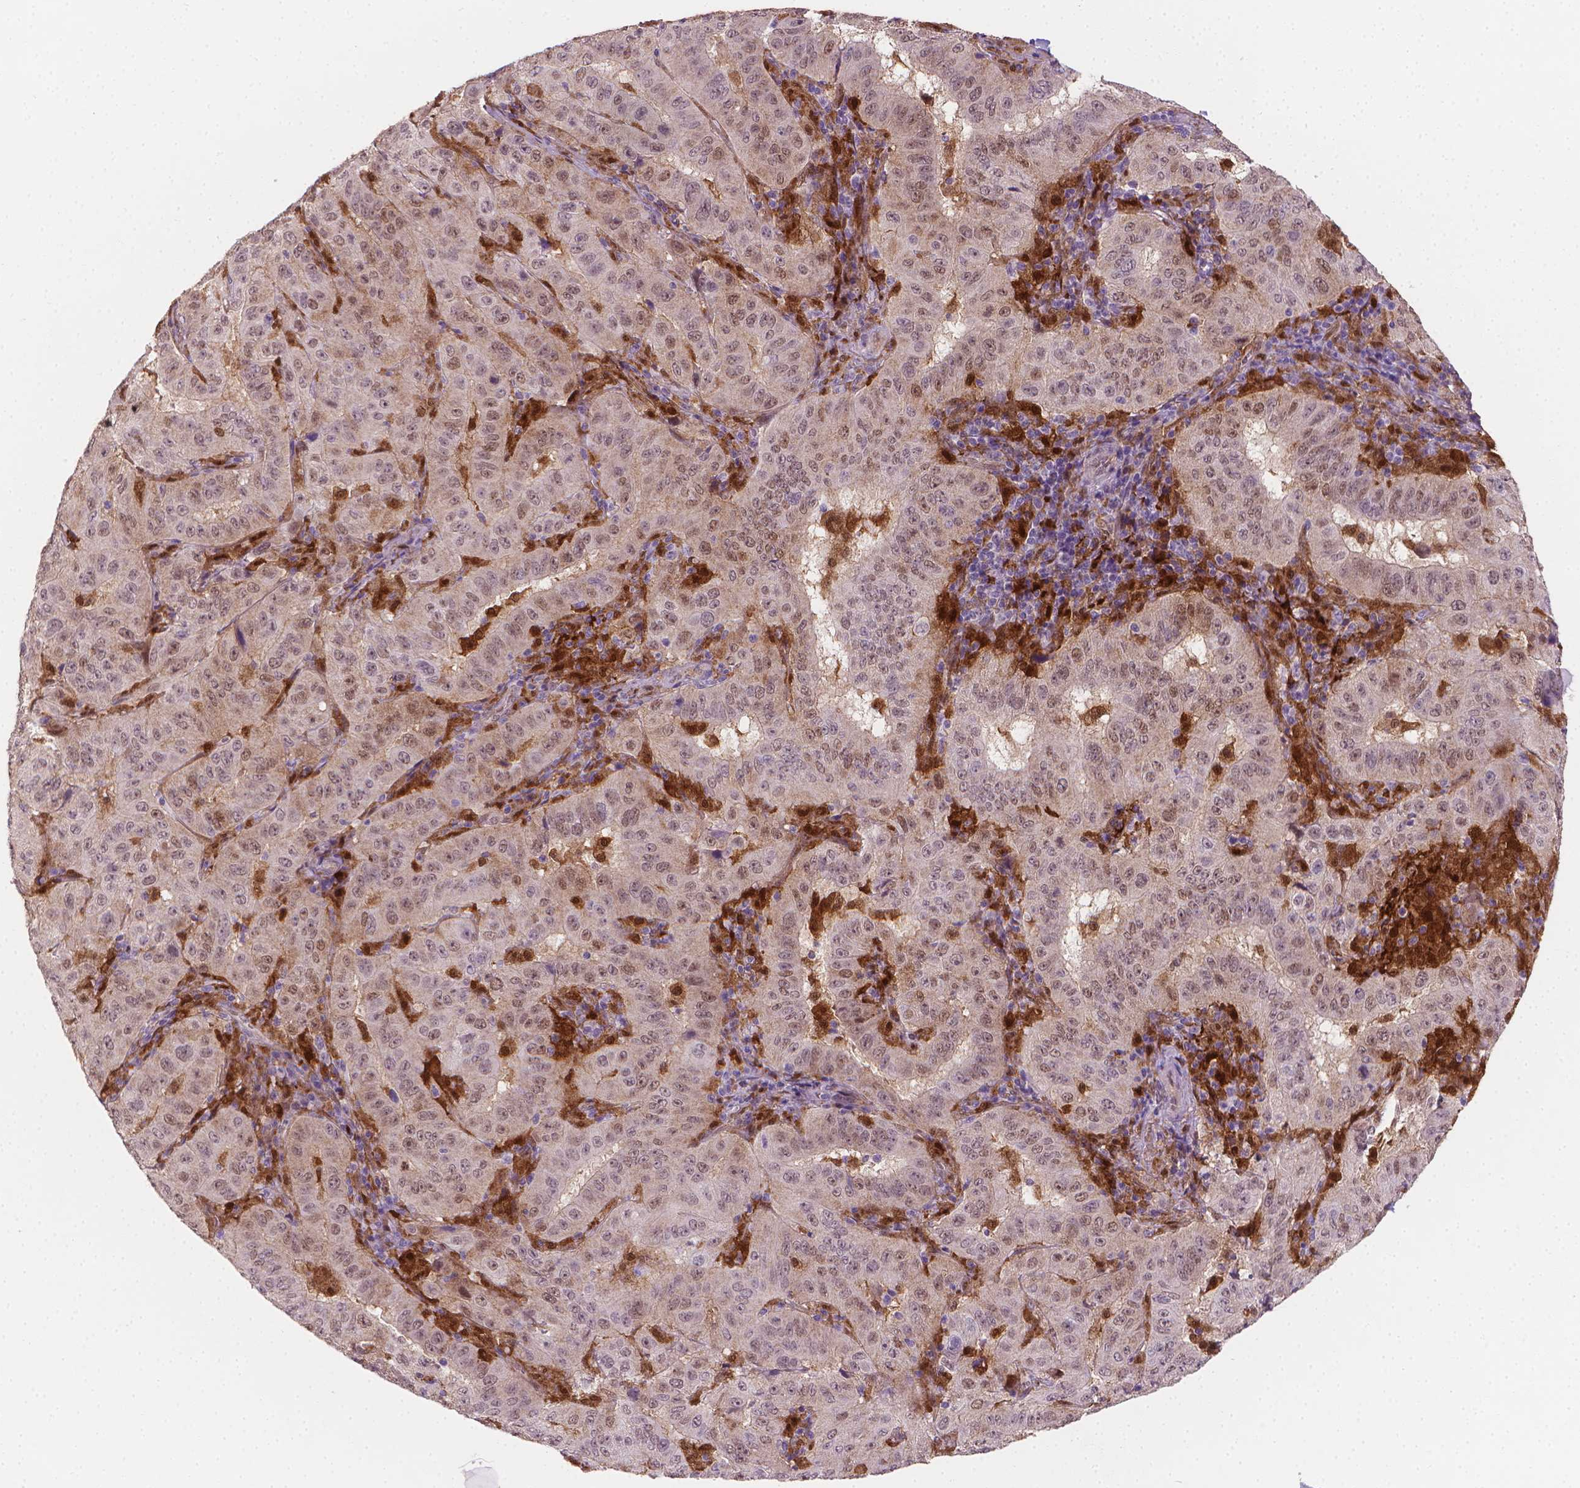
{"staining": {"intensity": "weak", "quantity": "25%-75%", "location": "nuclear"}, "tissue": "pancreatic cancer", "cell_type": "Tumor cells", "image_type": "cancer", "snomed": [{"axis": "morphology", "description": "Adenocarcinoma, NOS"}, {"axis": "topography", "description": "Pancreas"}], "caption": "Immunohistochemical staining of pancreatic cancer (adenocarcinoma) reveals weak nuclear protein expression in about 25%-75% of tumor cells. The protein of interest is stained brown, and the nuclei are stained in blue (DAB (3,3'-diaminobenzidine) IHC with brightfield microscopy, high magnification).", "gene": "TNFAIP2", "patient": {"sex": "male", "age": 63}}